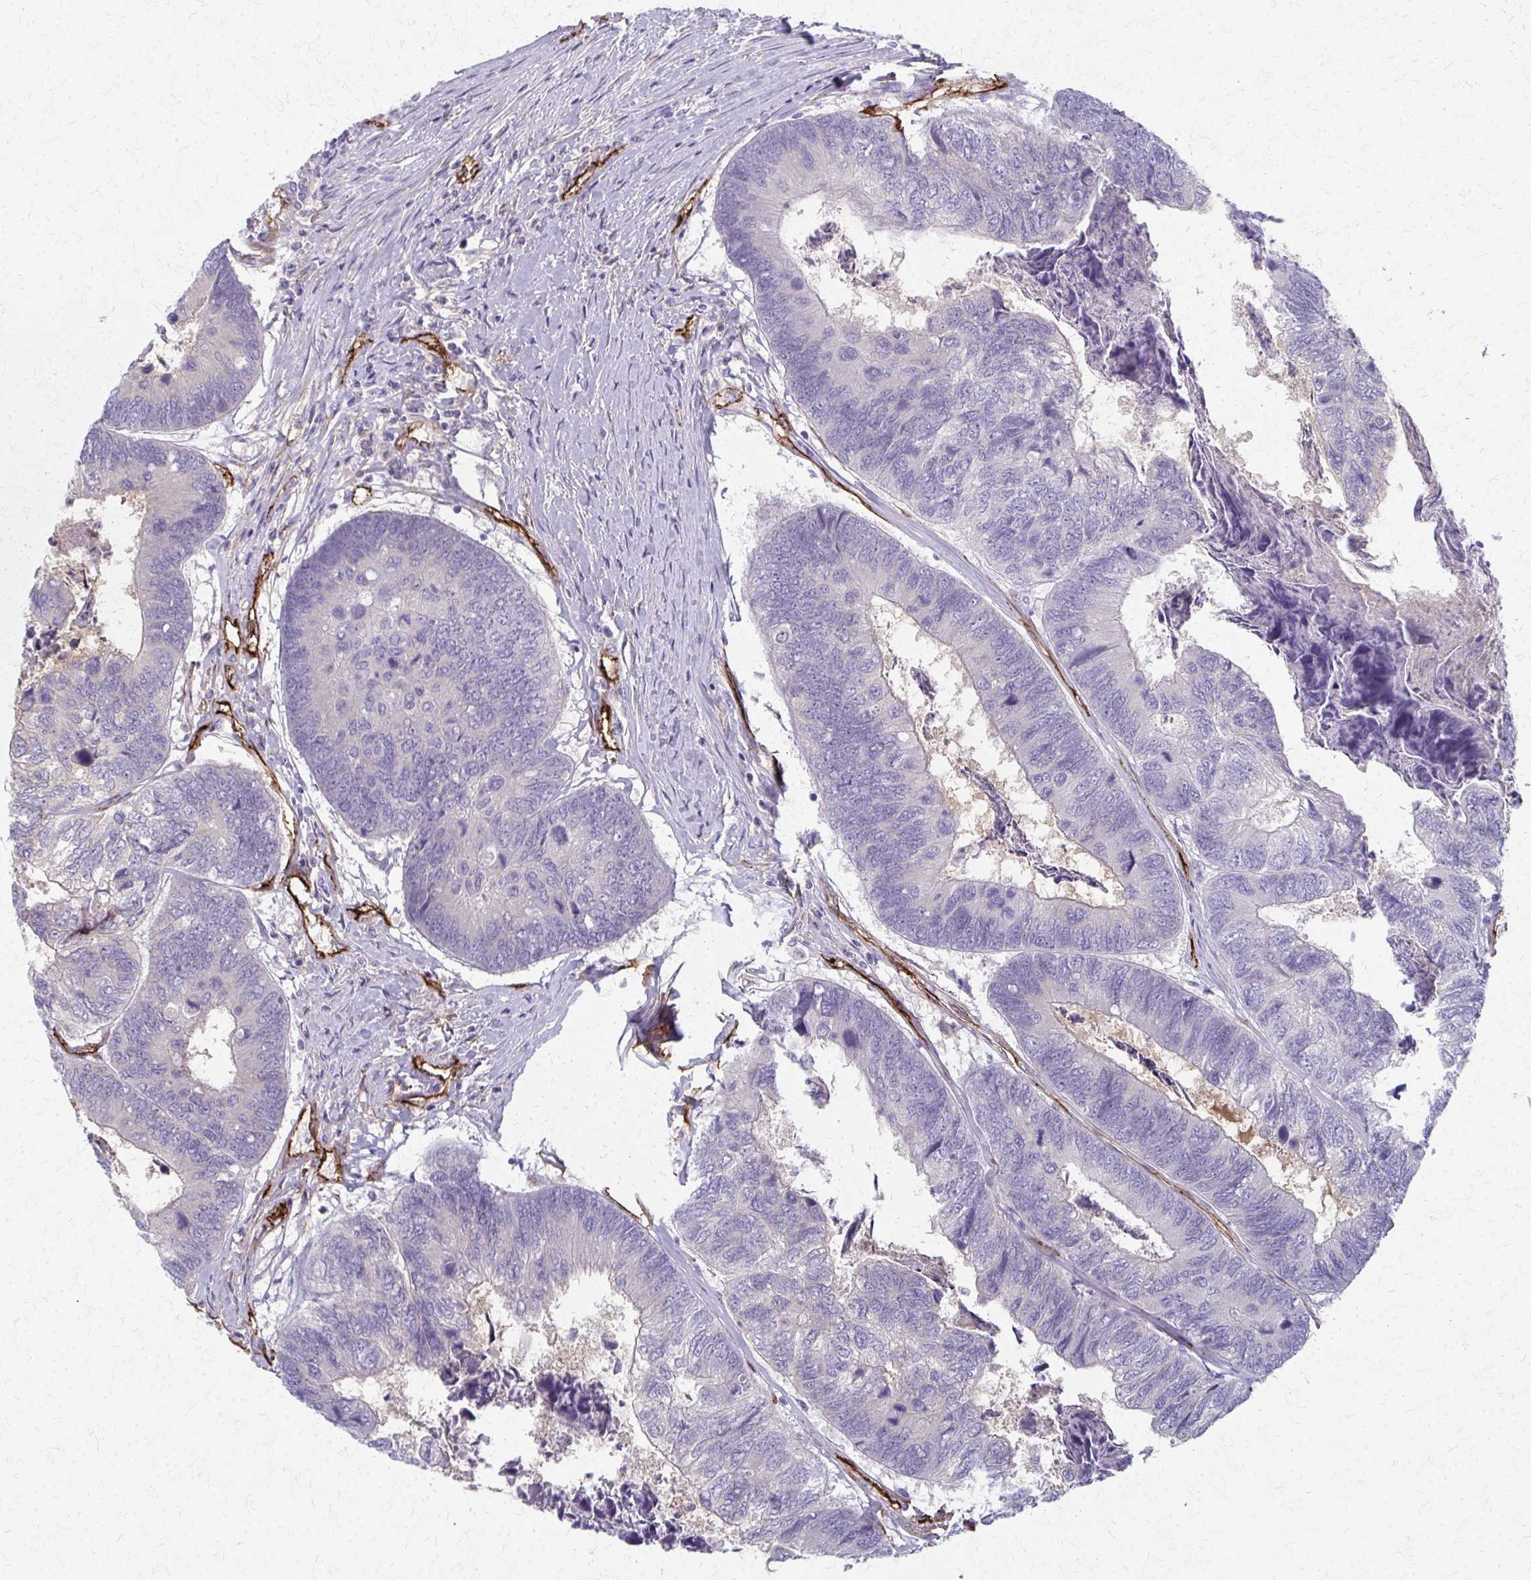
{"staining": {"intensity": "negative", "quantity": "none", "location": "none"}, "tissue": "colorectal cancer", "cell_type": "Tumor cells", "image_type": "cancer", "snomed": [{"axis": "morphology", "description": "Adenocarcinoma, NOS"}, {"axis": "topography", "description": "Colon"}], "caption": "The histopathology image exhibits no significant staining in tumor cells of colorectal cancer (adenocarcinoma).", "gene": "ADIPOQ", "patient": {"sex": "female", "age": 67}}